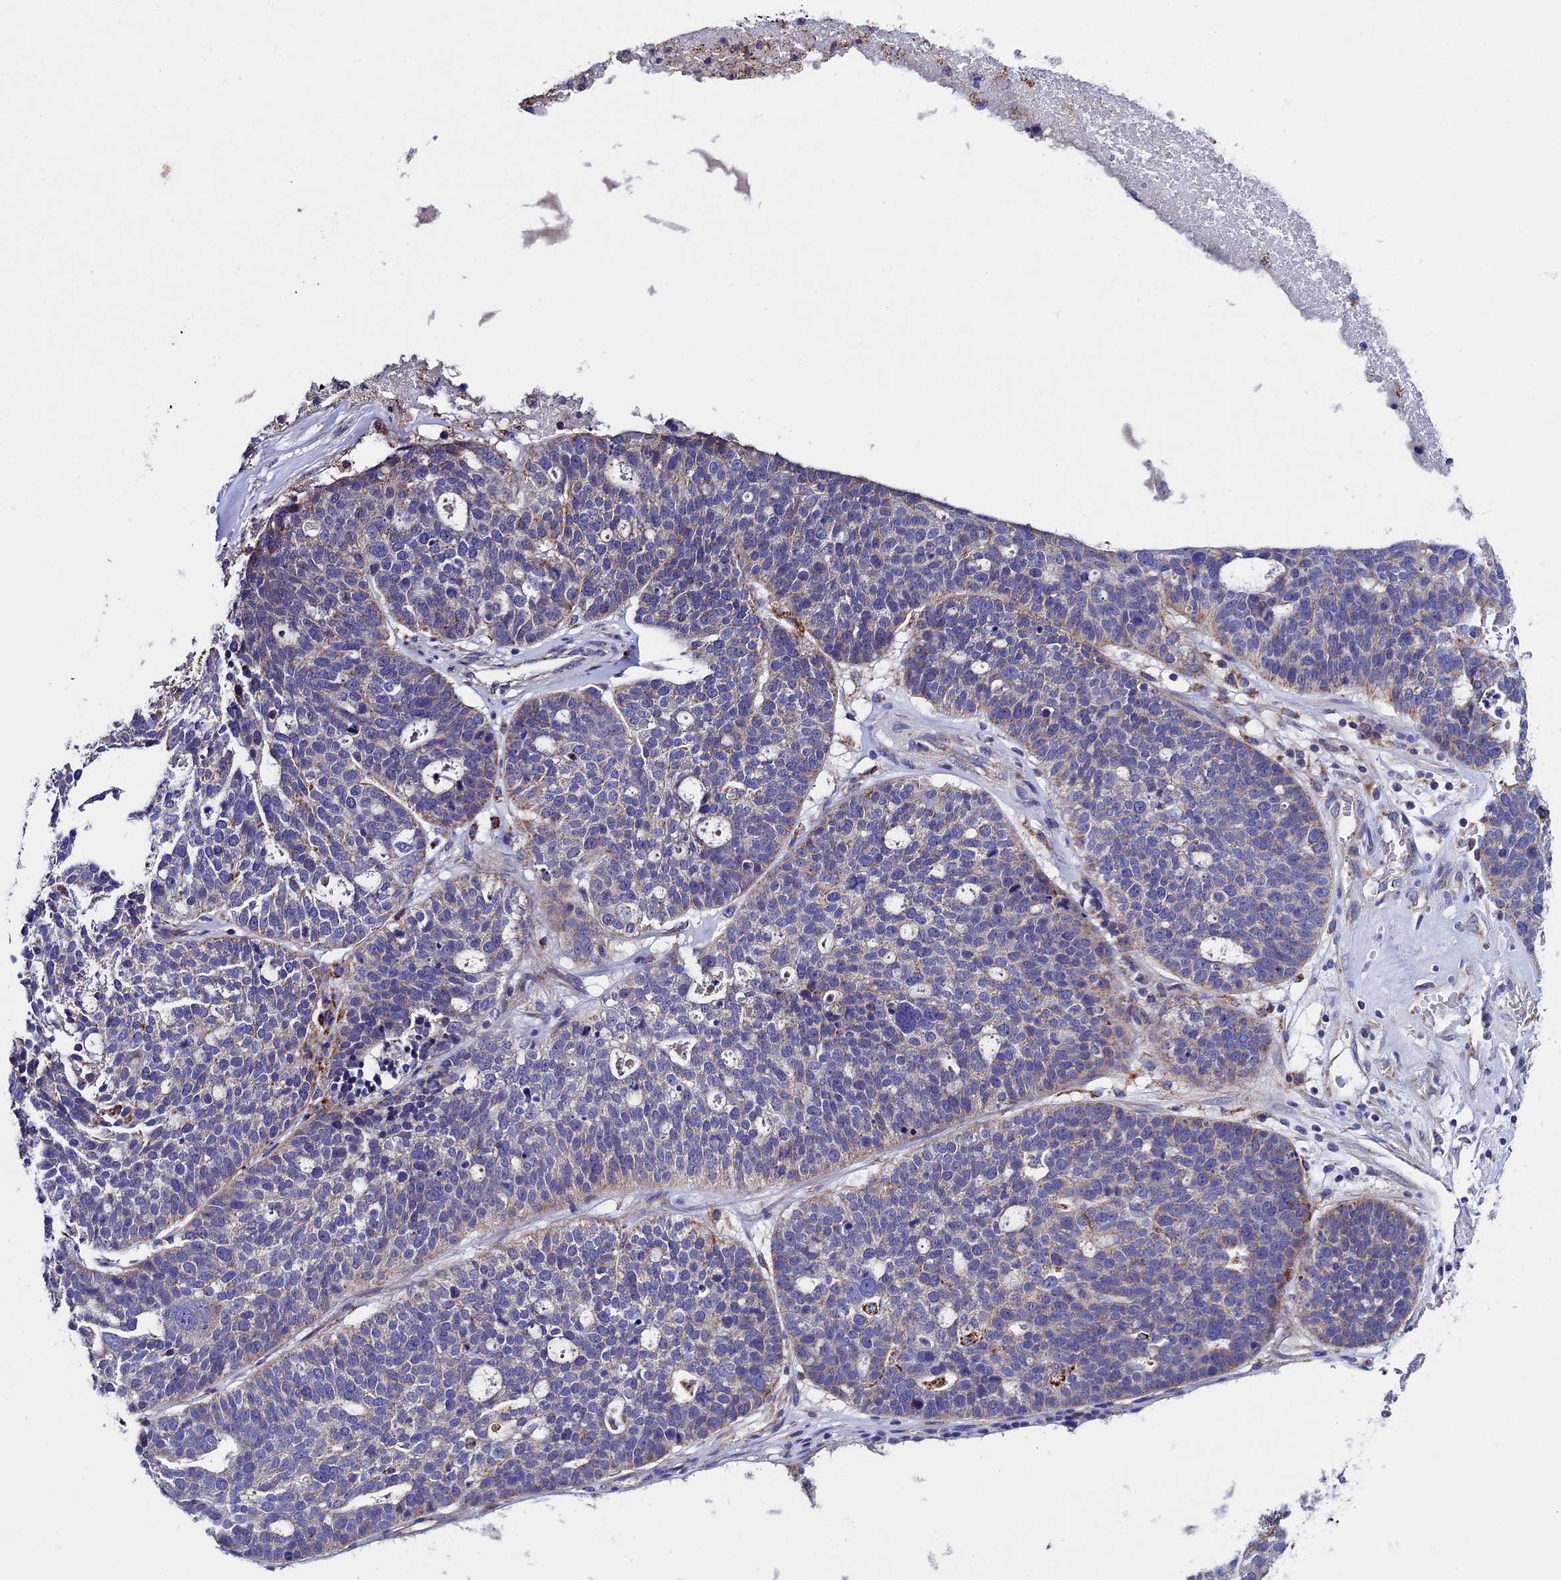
{"staining": {"intensity": "weak", "quantity": "<25%", "location": "cytoplasmic/membranous"}, "tissue": "ovarian cancer", "cell_type": "Tumor cells", "image_type": "cancer", "snomed": [{"axis": "morphology", "description": "Cystadenocarcinoma, serous, NOS"}, {"axis": "topography", "description": "Ovary"}], "caption": "Human ovarian cancer (serous cystadenocarcinoma) stained for a protein using immunohistochemistry demonstrates no expression in tumor cells.", "gene": "RNF17", "patient": {"sex": "female", "age": 59}}